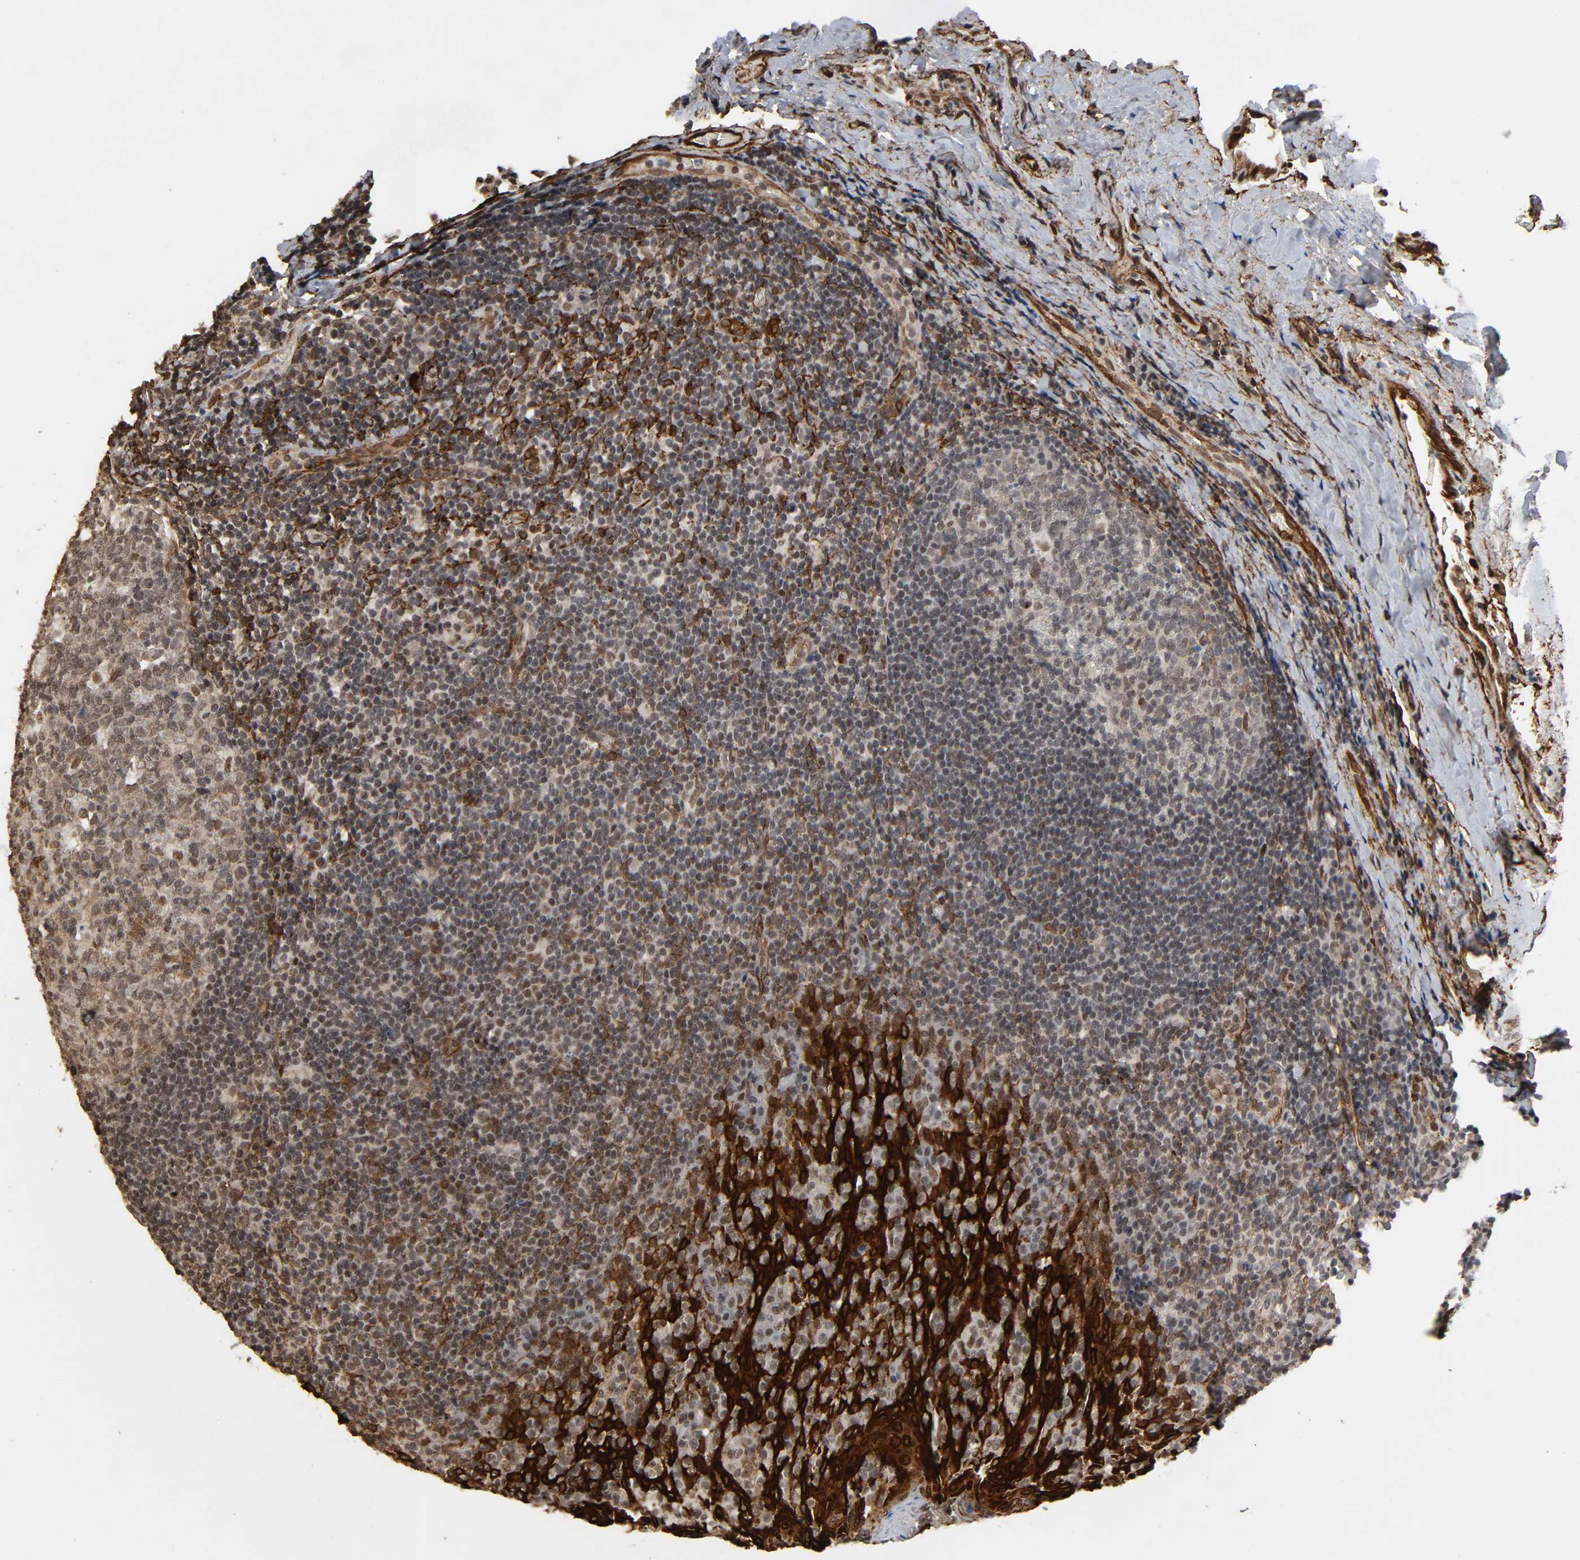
{"staining": {"intensity": "moderate", "quantity": "25%-75%", "location": "cytoplasmic/membranous,nuclear"}, "tissue": "tonsil", "cell_type": "Germinal center cells", "image_type": "normal", "snomed": [{"axis": "morphology", "description": "Normal tissue, NOS"}, {"axis": "topography", "description": "Tonsil"}], "caption": "Immunohistochemistry histopathology image of benign human tonsil stained for a protein (brown), which displays medium levels of moderate cytoplasmic/membranous,nuclear expression in about 25%-75% of germinal center cells.", "gene": "AHNAK2", "patient": {"sex": "male", "age": 31}}